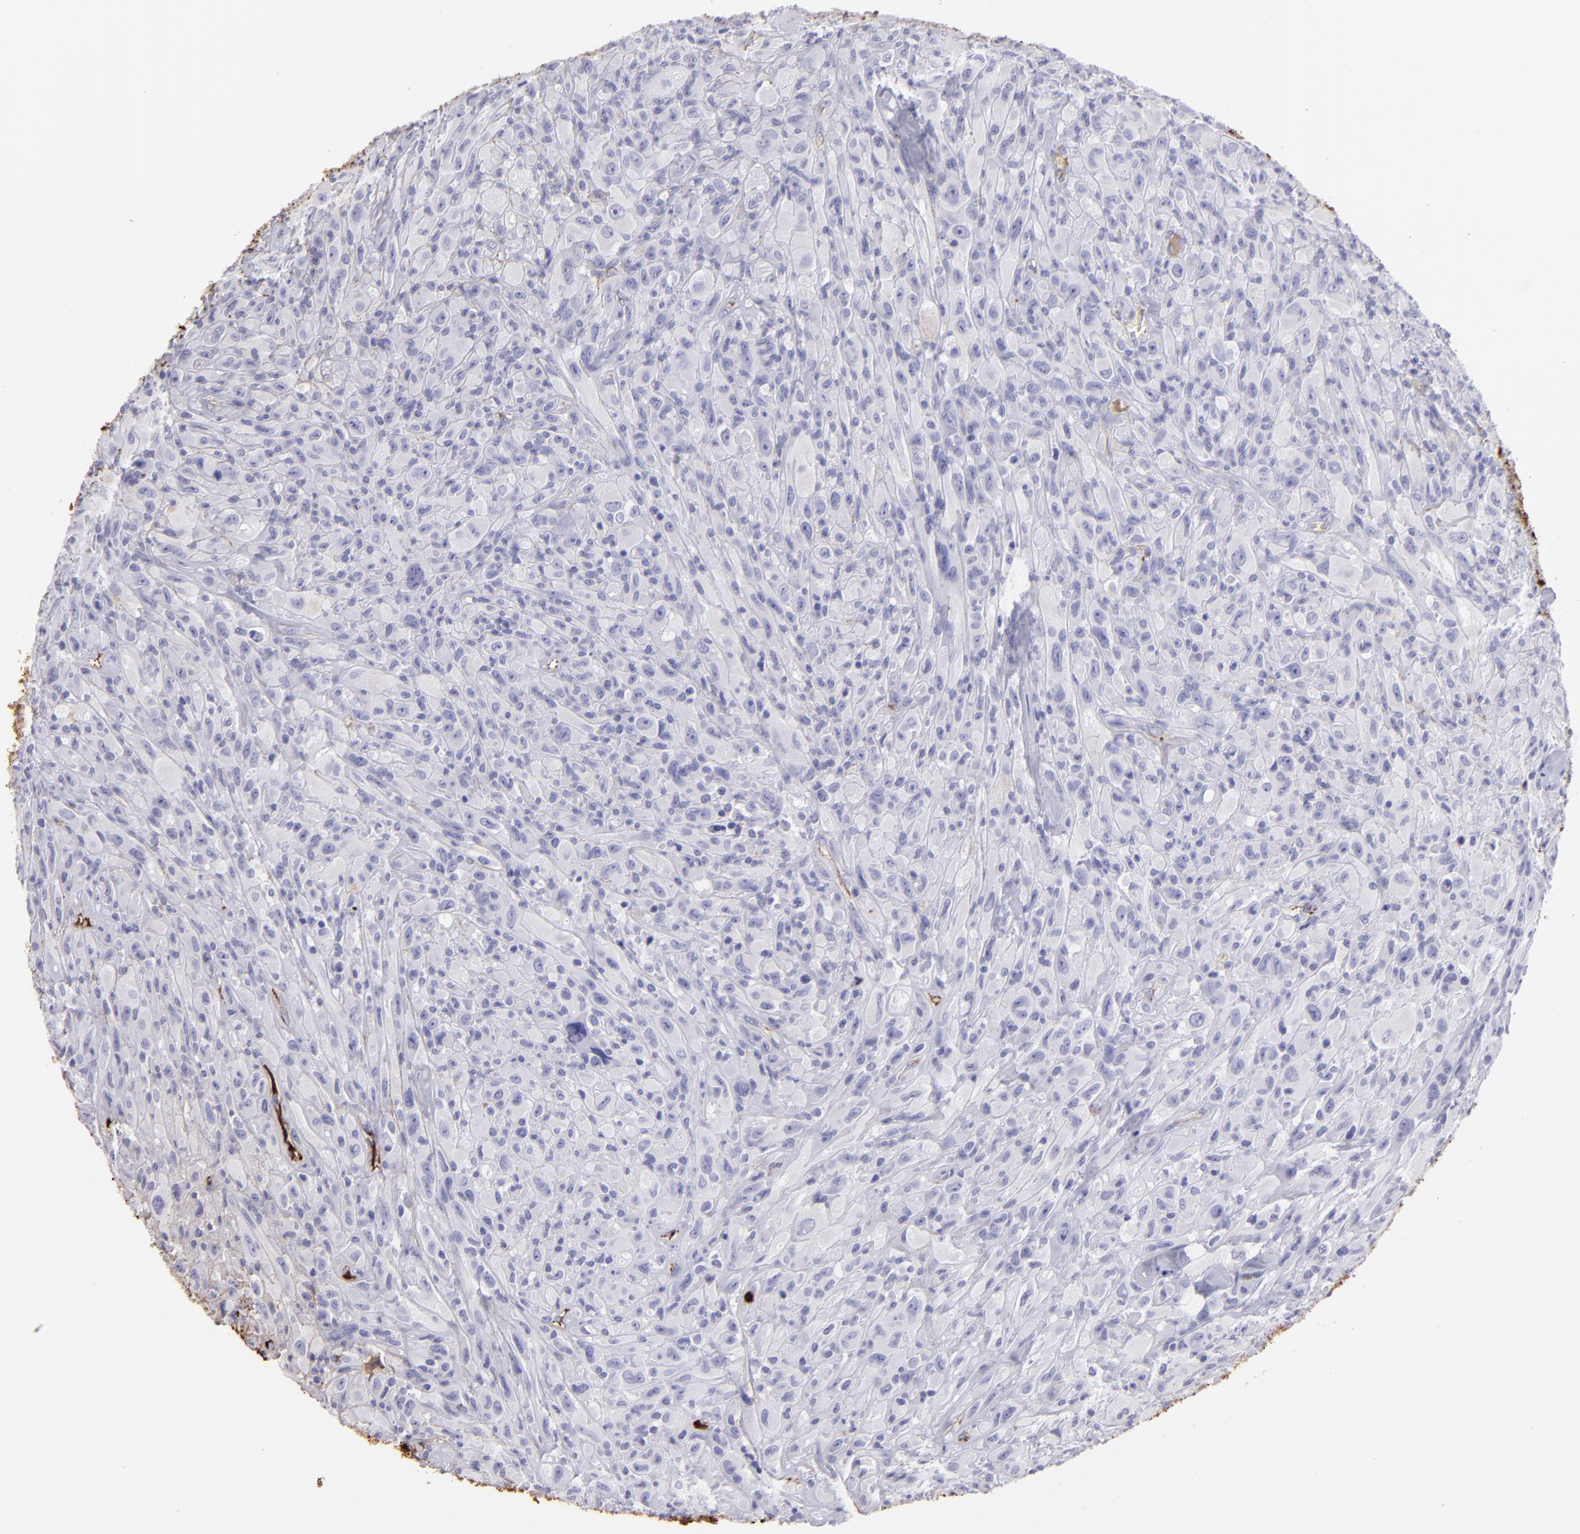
{"staining": {"intensity": "weak", "quantity": "<25%", "location": "cytoplasmic/membranous"}, "tissue": "glioma", "cell_type": "Tumor cells", "image_type": "cancer", "snomed": [{"axis": "morphology", "description": "Glioma, malignant, High grade"}, {"axis": "topography", "description": "Brain"}], "caption": "Immunohistochemistry of human high-grade glioma (malignant) demonstrates no positivity in tumor cells.", "gene": "FGB", "patient": {"sex": "male", "age": 48}}